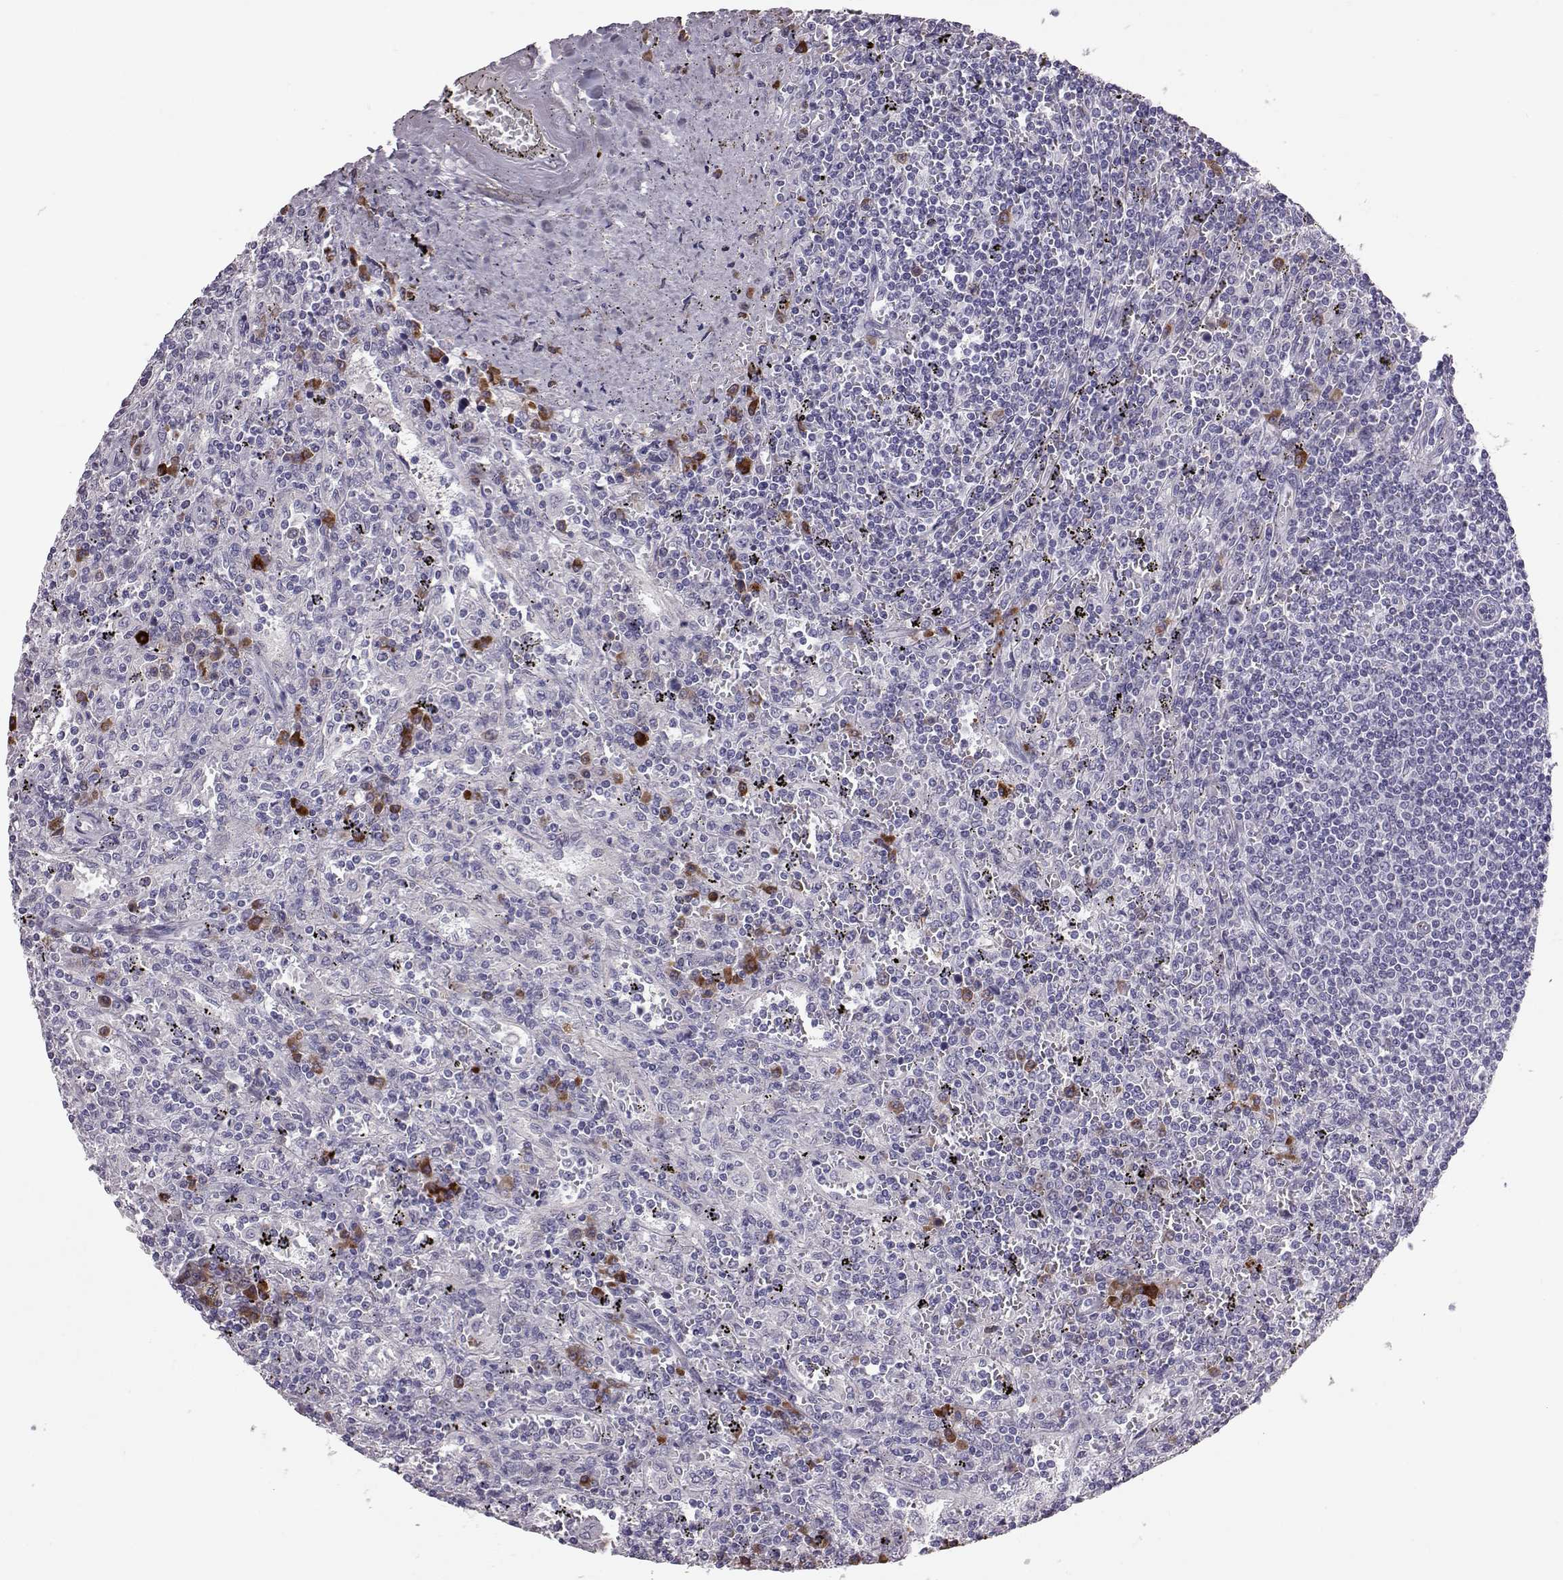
{"staining": {"intensity": "negative", "quantity": "none", "location": "none"}, "tissue": "lymphoma", "cell_type": "Tumor cells", "image_type": "cancer", "snomed": [{"axis": "morphology", "description": "Malignant lymphoma, non-Hodgkin's type, Low grade"}, {"axis": "topography", "description": "Spleen"}], "caption": "Immunohistochemistry (IHC) of human lymphoma displays no positivity in tumor cells.", "gene": "ADGRG5", "patient": {"sex": "male", "age": 62}}